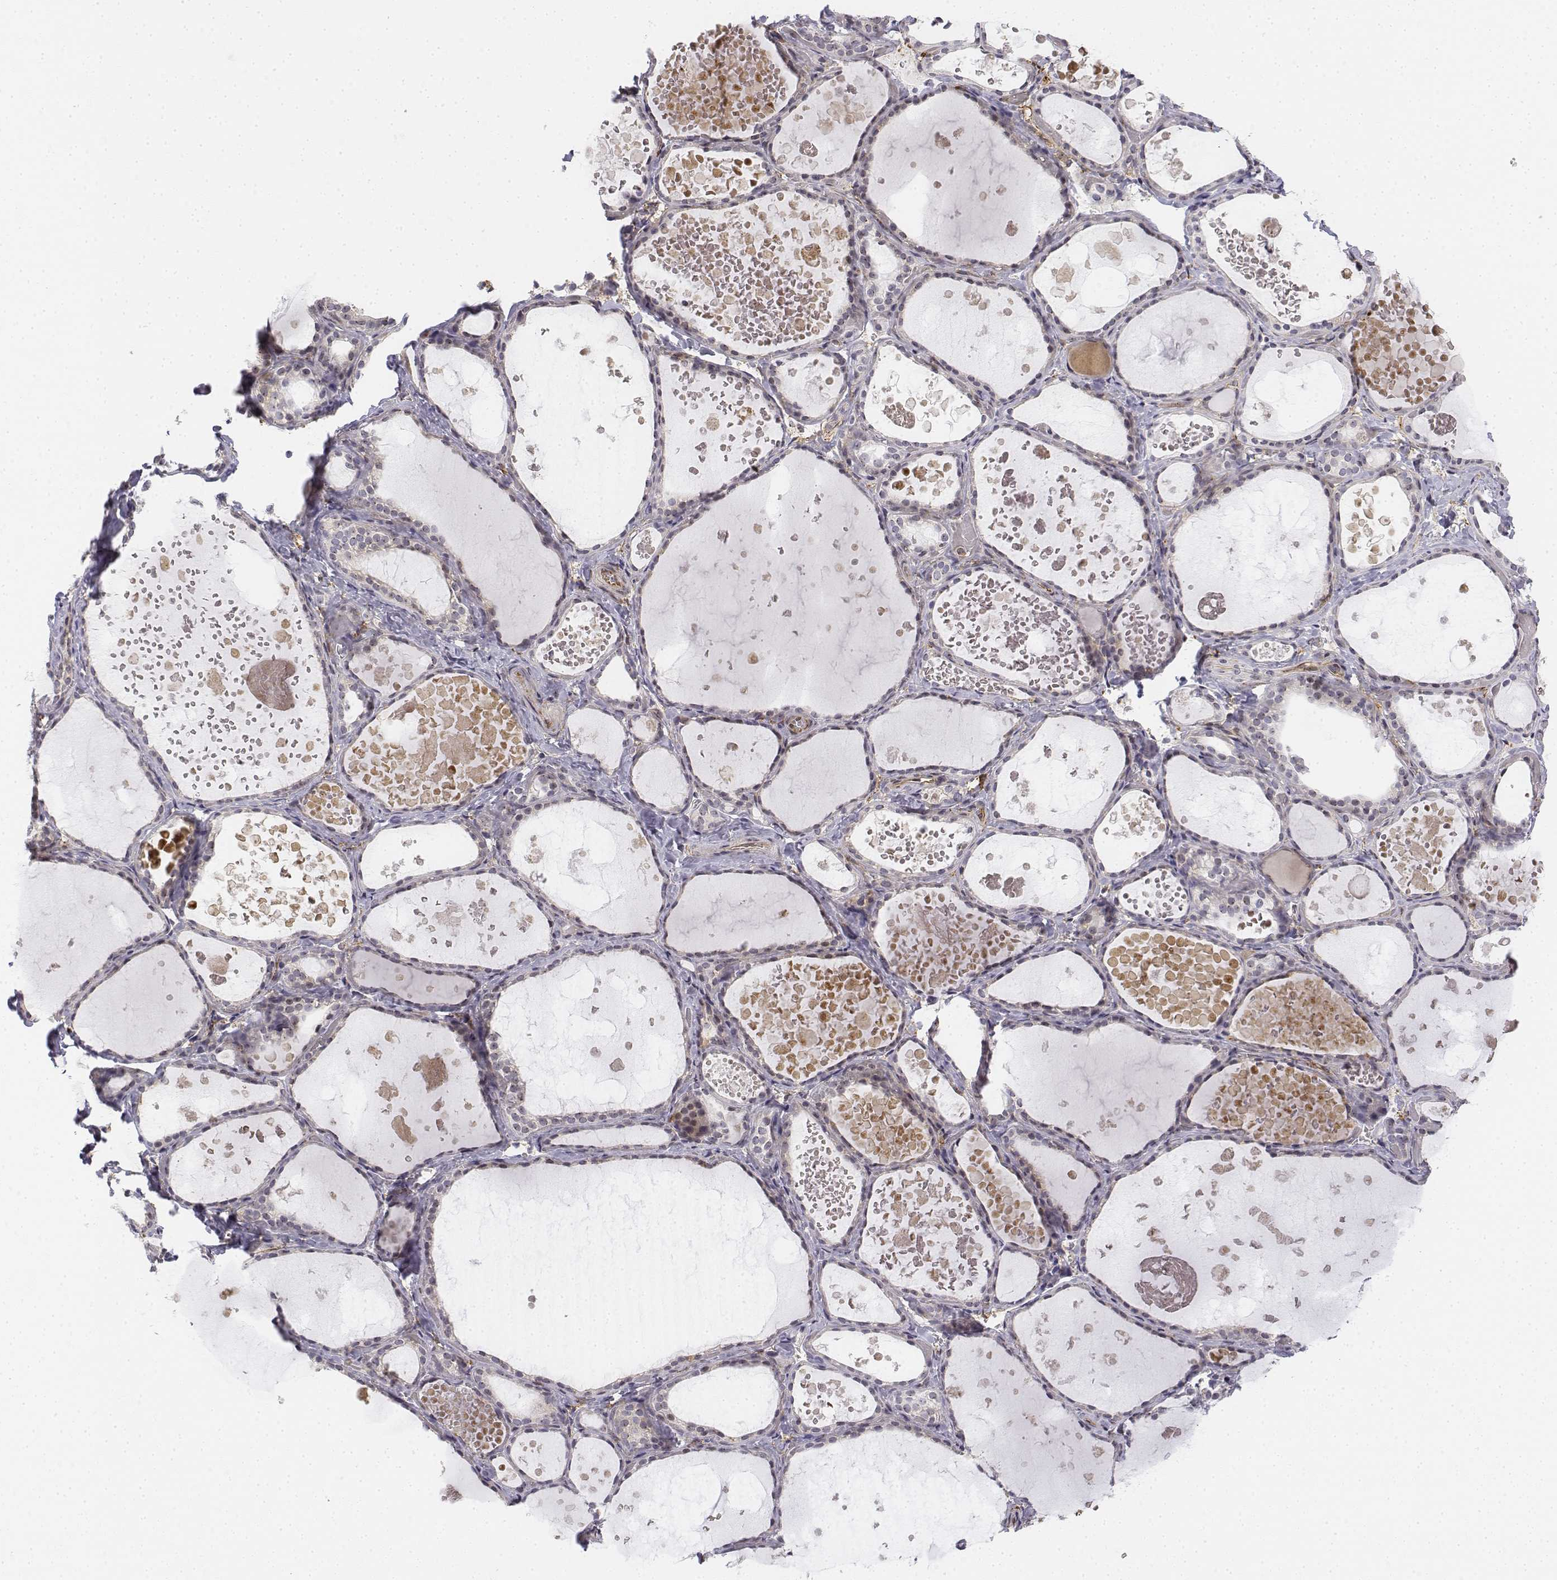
{"staining": {"intensity": "negative", "quantity": "none", "location": "none"}, "tissue": "thyroid gland", "cell_type": "Glandular cells", "image_type": "normal", "snomed": [{"axis": "morphology", "description": "Normal tissue, NOS"}, {"axis": "topography", "description": "Thyroid gland"}], "caption": "Immunohistochemical staining of unremarkable human thyroid gland displays no significant positivity in glandular cells. (DAB IHC with hematoxylin counter stain).", "gene": "CD14", "patient": {"sex": "female", "age": 56}}